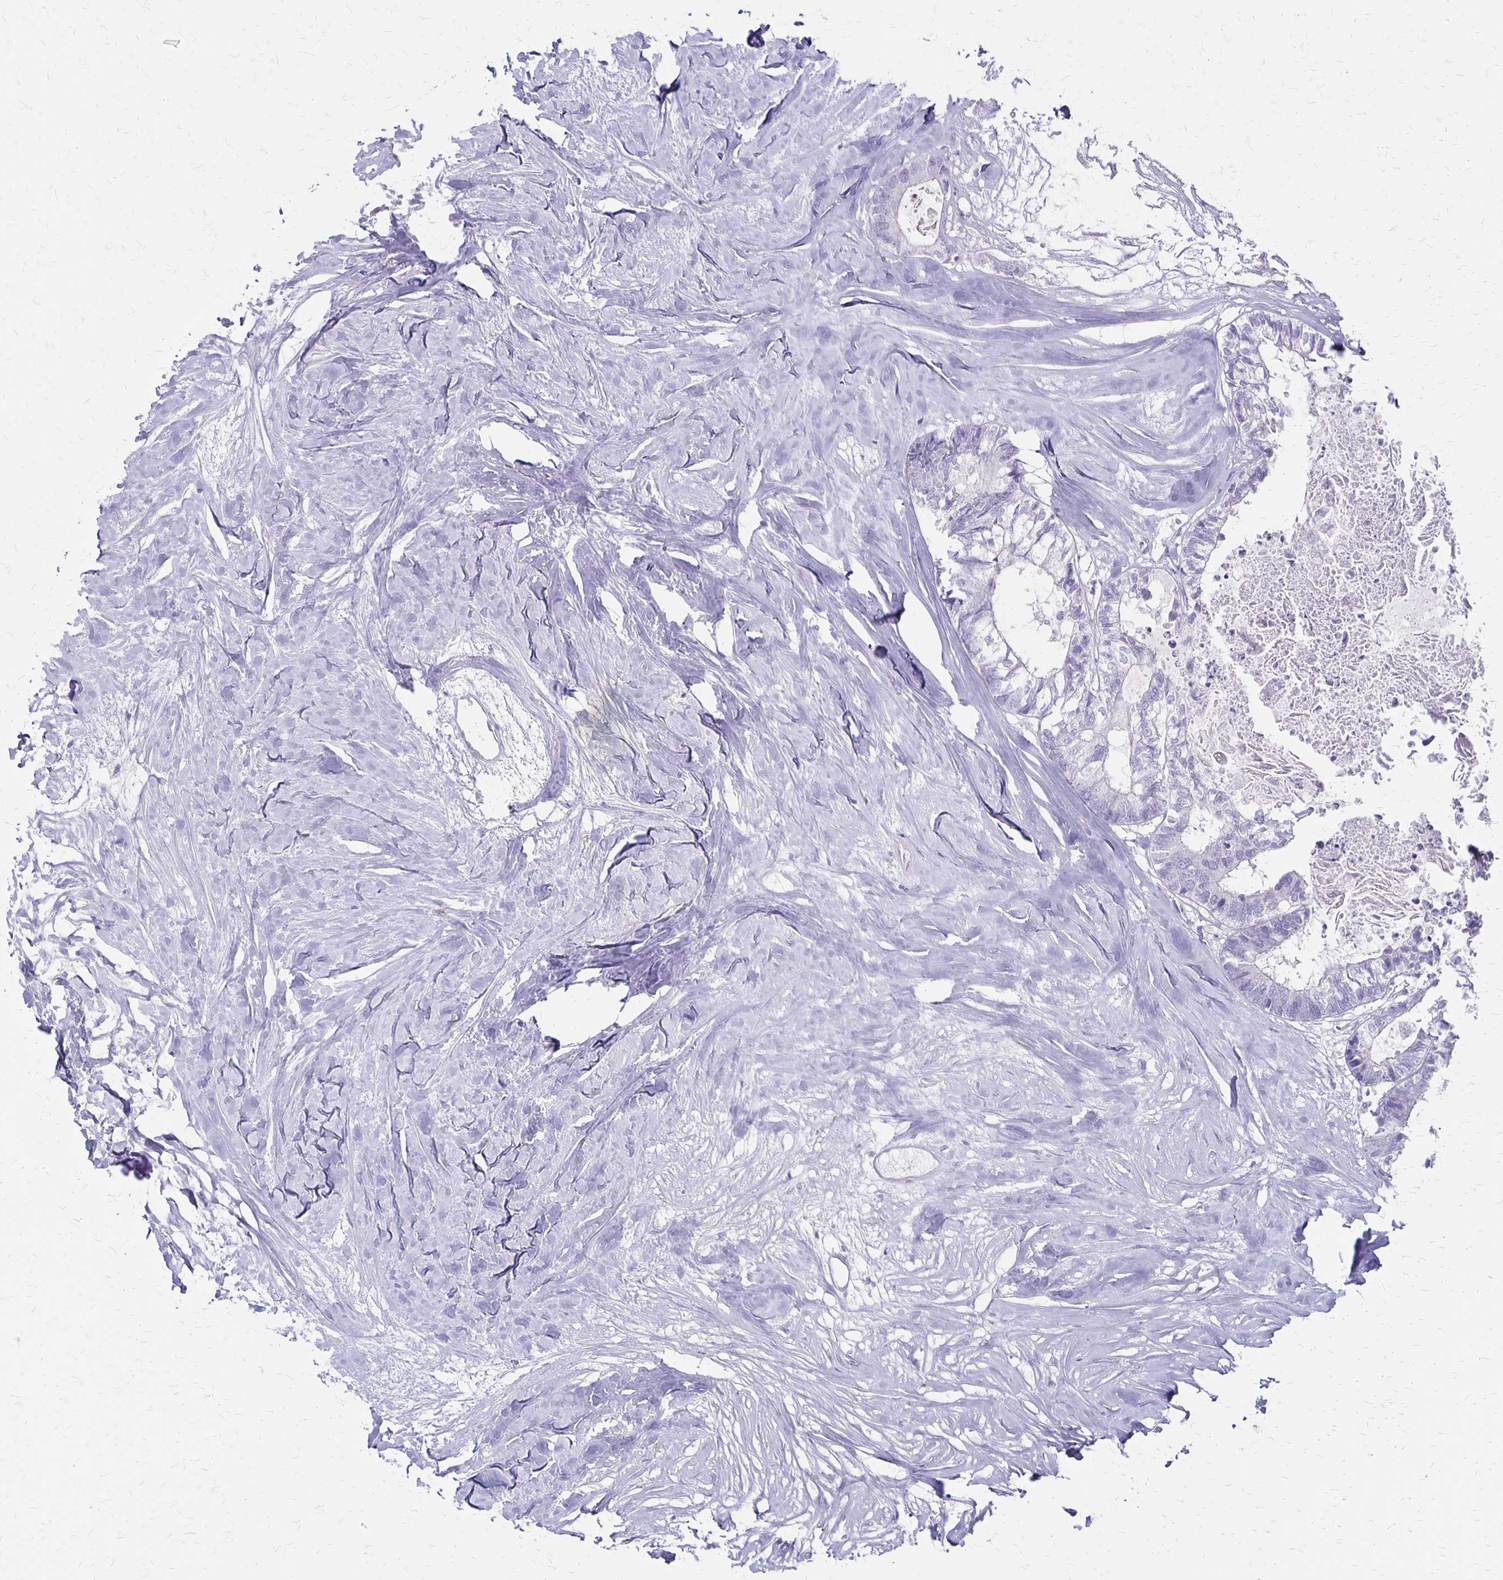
{"staining": {"intensity": "negative", "quantity": "none", "location": "none"}, "tissue": "colorectal cancer", "cell_type": "Tumor cells", "image_type": "cancer", "snomed": [{"axis": "morphology", "description": "Adenocarcinoma, NOS"}, {"axis": "topography", "description": "Colon"}, {"axis": "topography", "description": "Rectum"}], "caption": "Human adenocarcinoma (colorectal) stained for a protein using IHC demonstrates no staining in tumor cells.", "gene": "HOMER1", "patient": {"sex": "male", "age": 57}}